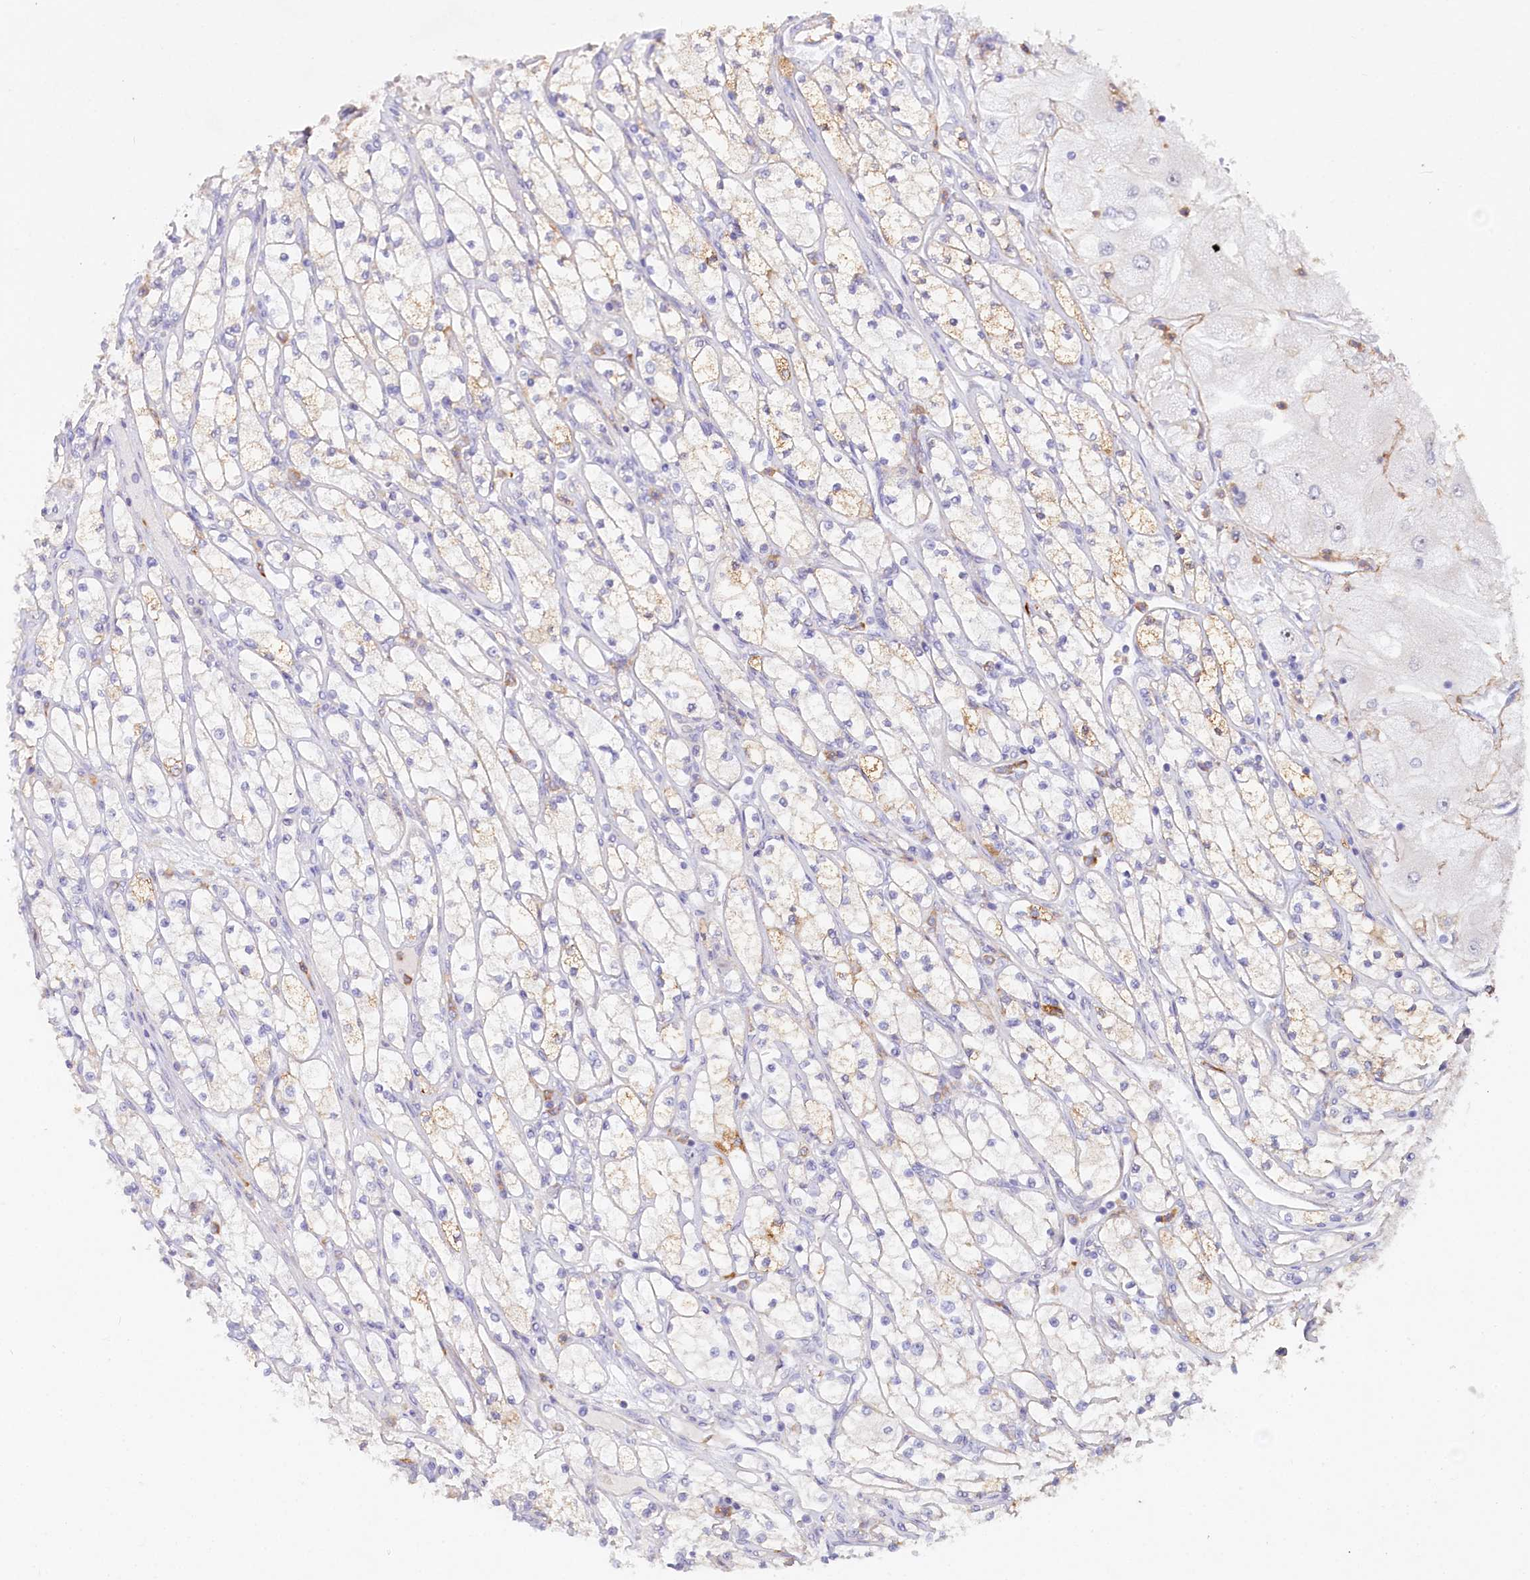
{"staining": {"intensity": "weak", "quantity": "<25%", "location": "cytoplasmic/membranous"}, "tissue": "renal cancer", "cell_type": "Tumor cells", "image_type": "cancer", "snomed": [{"axis": "morphology", "description": "Adenocarcinoma, NOS"}, {"axis": "topography", "description": "Kidney"}], "caption": "IHC photomicrograph of renal cancer (adenocarcinoma) stained for a protein (brown), which exhibits no staining in tumor cells.", "gene": "ALDH3B1", "patient": {"sex": "male", "age": 80}}